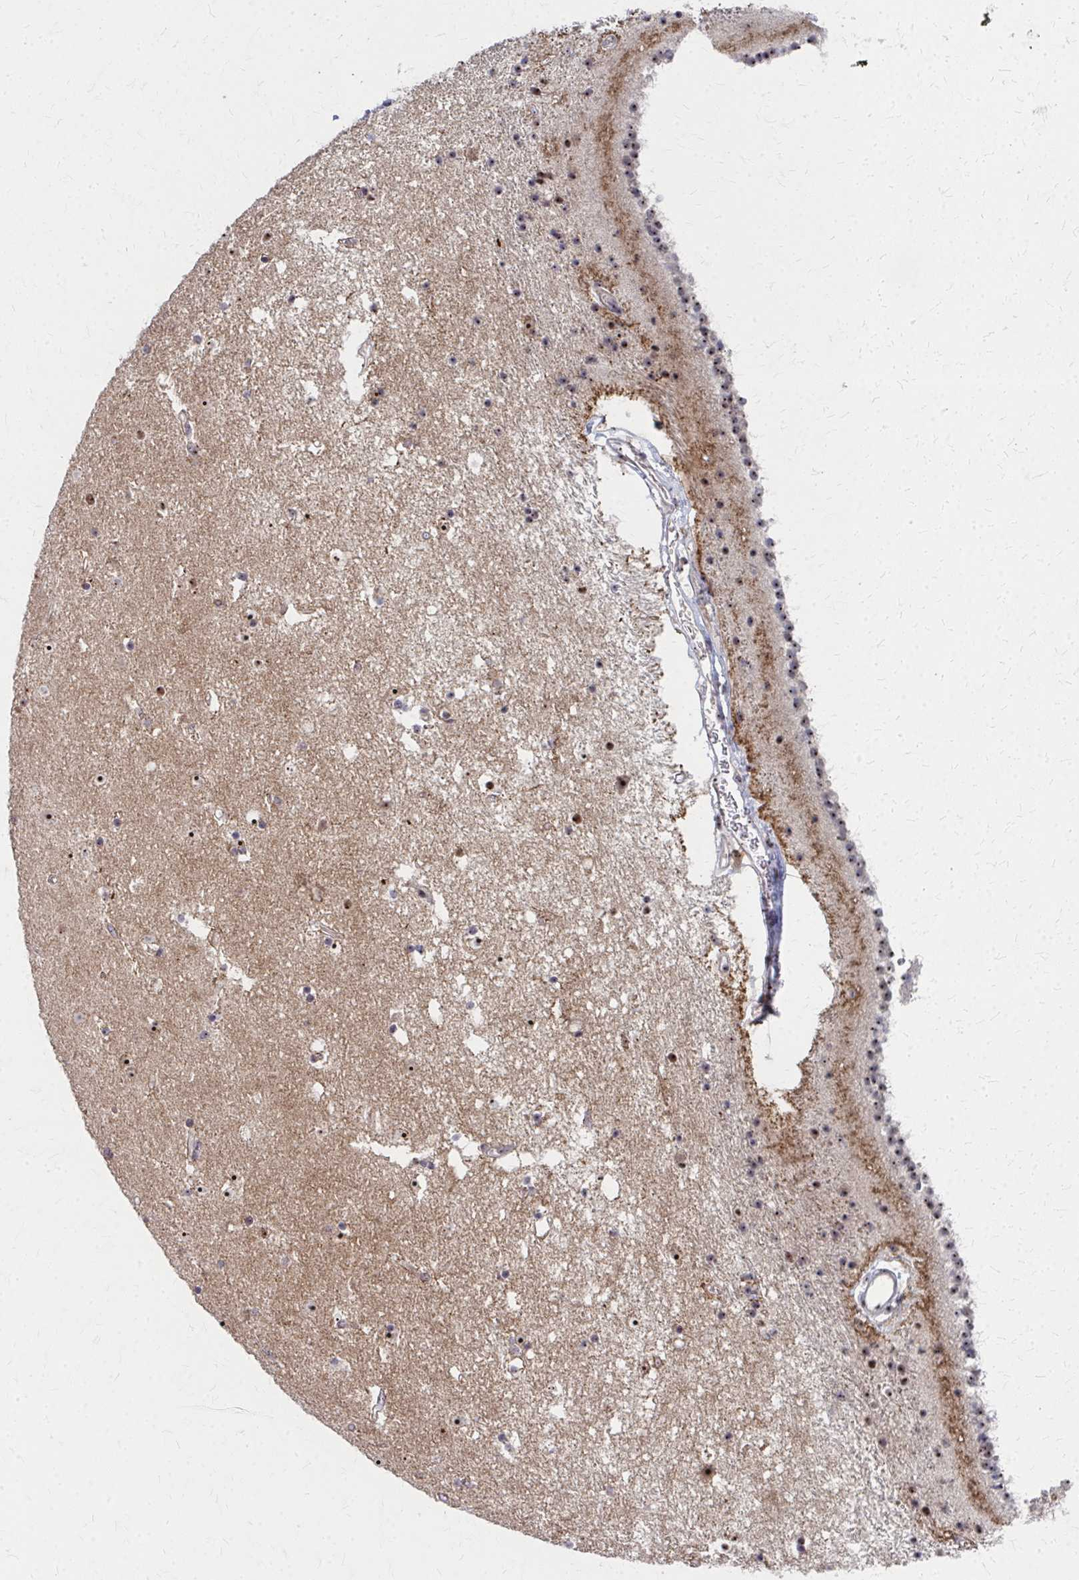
{"staining": {"intensity": "weak", "quantity": "25%-75%", "location": "nuclear"}, "tissue": "caudate", "cell_type": "Glial cells", "image_type": "normal", "snomed": [{"axis": "morphology", "description": "Normal tissue, NOS"}, {"axis": "topography", "description": "Lateral ventricle wall"}], "caption": "Immunohistochemical staining of normal human caudate reveals weak nuclear protein staining in approximately 25%-75% of glial cells.", "gene": "NUDT16", "patient": {"sex": "female", "age": 71}}